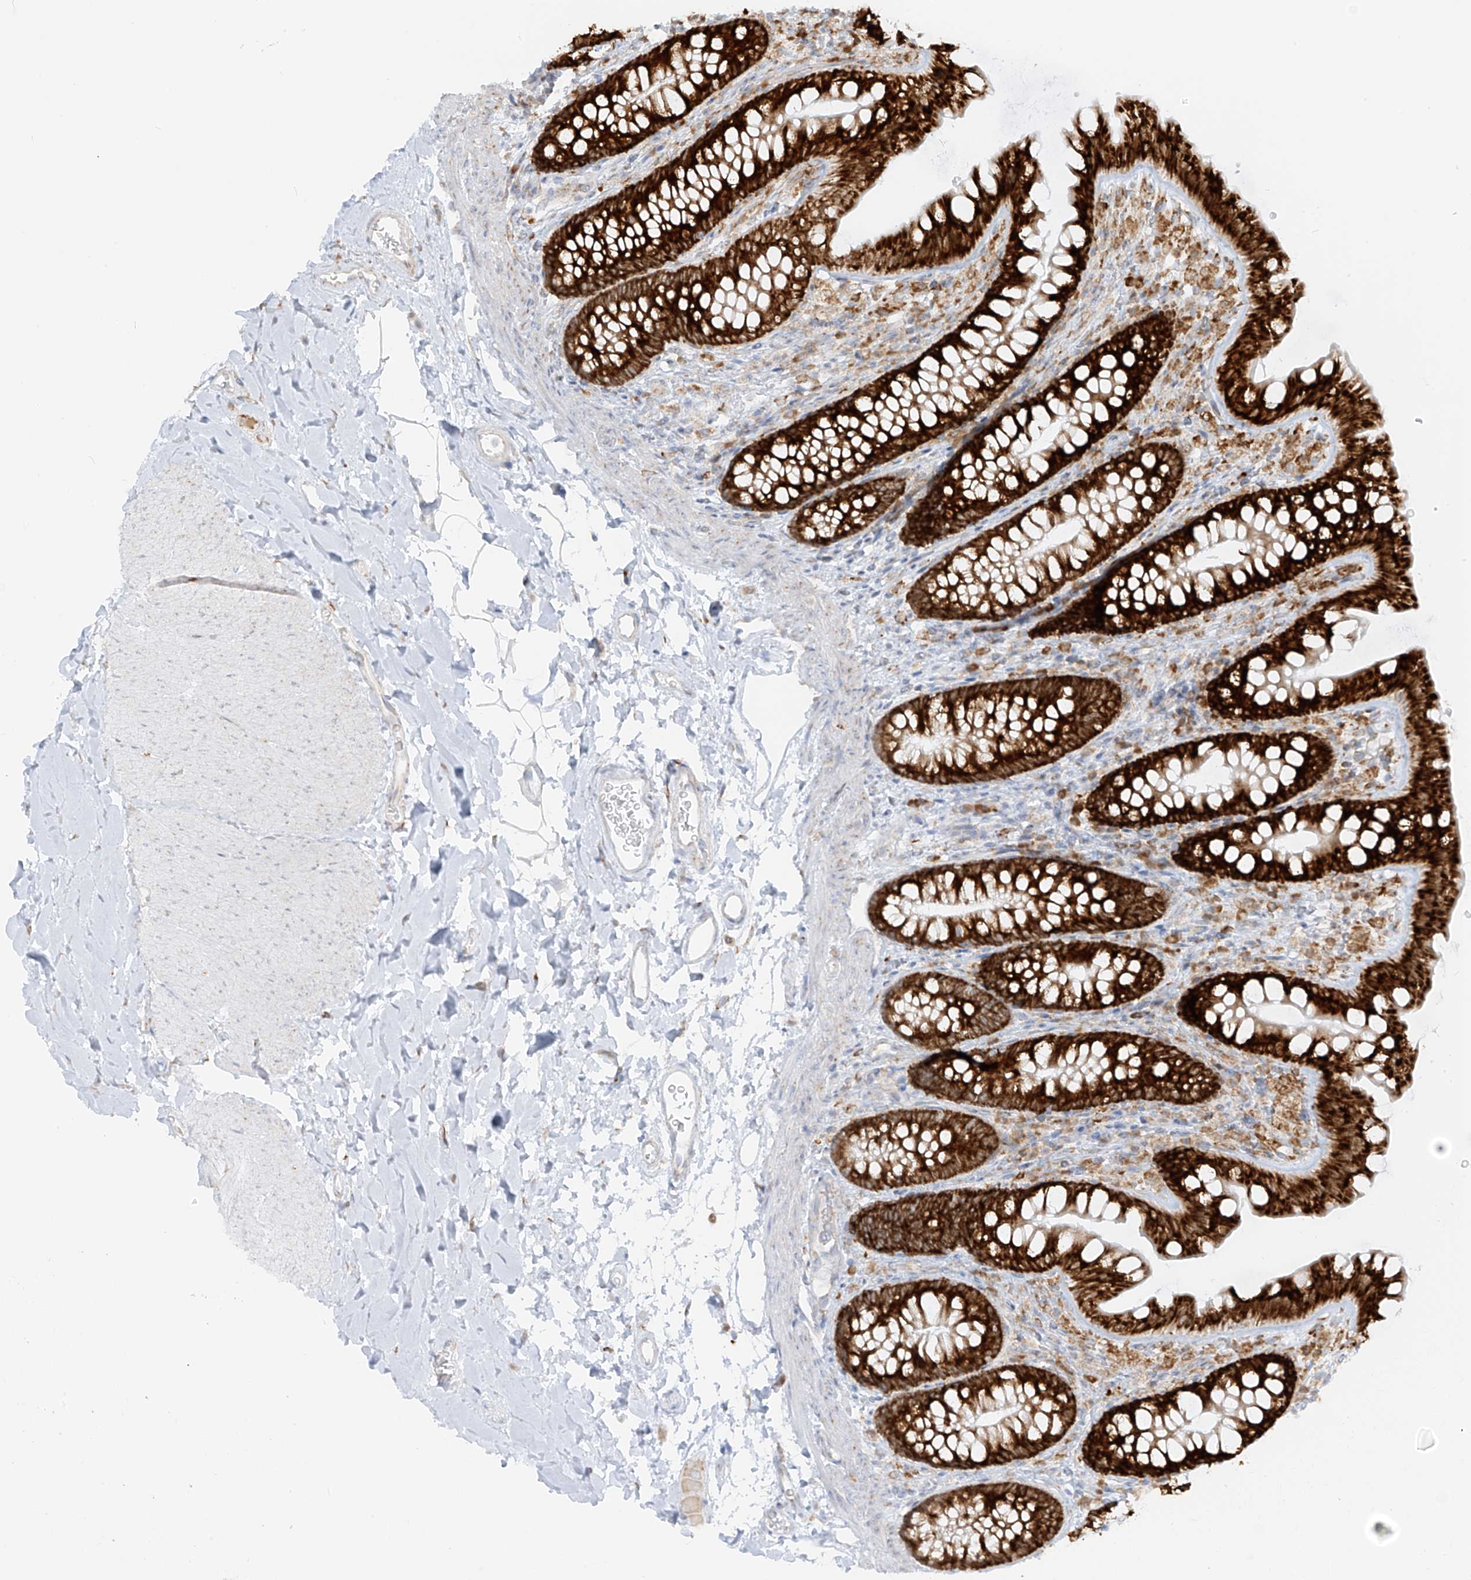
{"staining": {"intensity": "negative", "quantity": "none", "location": "none"}, "tissue": "colon", "cell_type": "Endothelial cells", "image_type": "normal", "snomed": [{"axis": "morphology", "description": "Normal tissue, NOS"}, {"axis": "topography", "description": "Colon"}], "caption": "High magnification brightfield microscopy of benign colon stained with DAB (3,3'-diaminobenzidine) (brown) and counterstained with hematoxylin (blue): endothelial cells show no significant expression.", "gene": "LRRC59", "patient": {"sex": "female", "age": 62}}